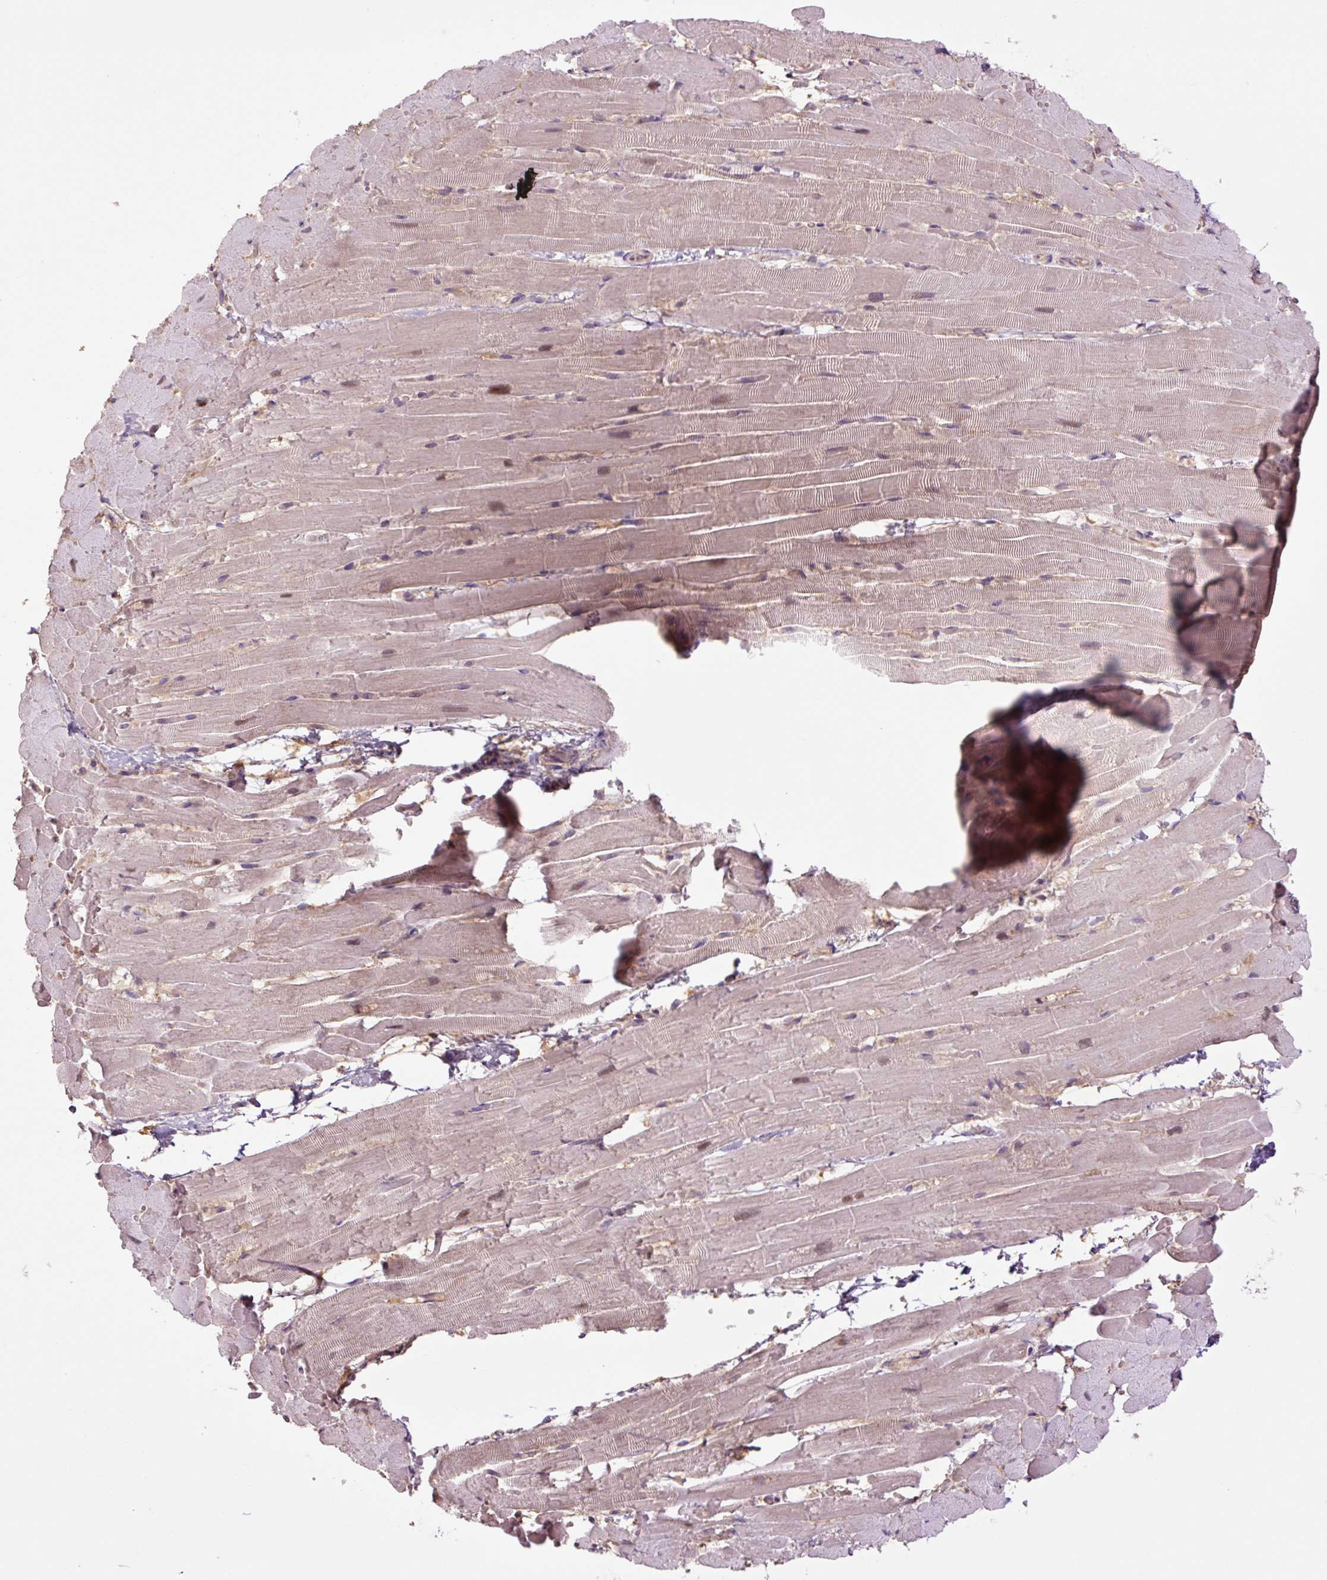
{"staining": {"intensity": "weak", "quantity": "<25%", "location": "cytoplasmic/membranous,nuclear"}, "tissue": "heart muscle", "cell_type": "Cardiomyocytes", "image_type": "normal", "snomed": [{"axis": "morphology", "description": "Normal tissue, NOS"}, {"axis": "topography", "description": "Heart"}], "caption": "DAB immunohistochemical staining of normal heart muscle exhibits no significant positivity in cardiomyocytes. Brightfield microscopy of immunohistochemistry stained with DAB (3,3'-diaminobenzidine) (brown) and hematoxylin (blue), captured at high magnification.", "gene": "TPT1", "patient": {"sex": "male", "age": 37}}